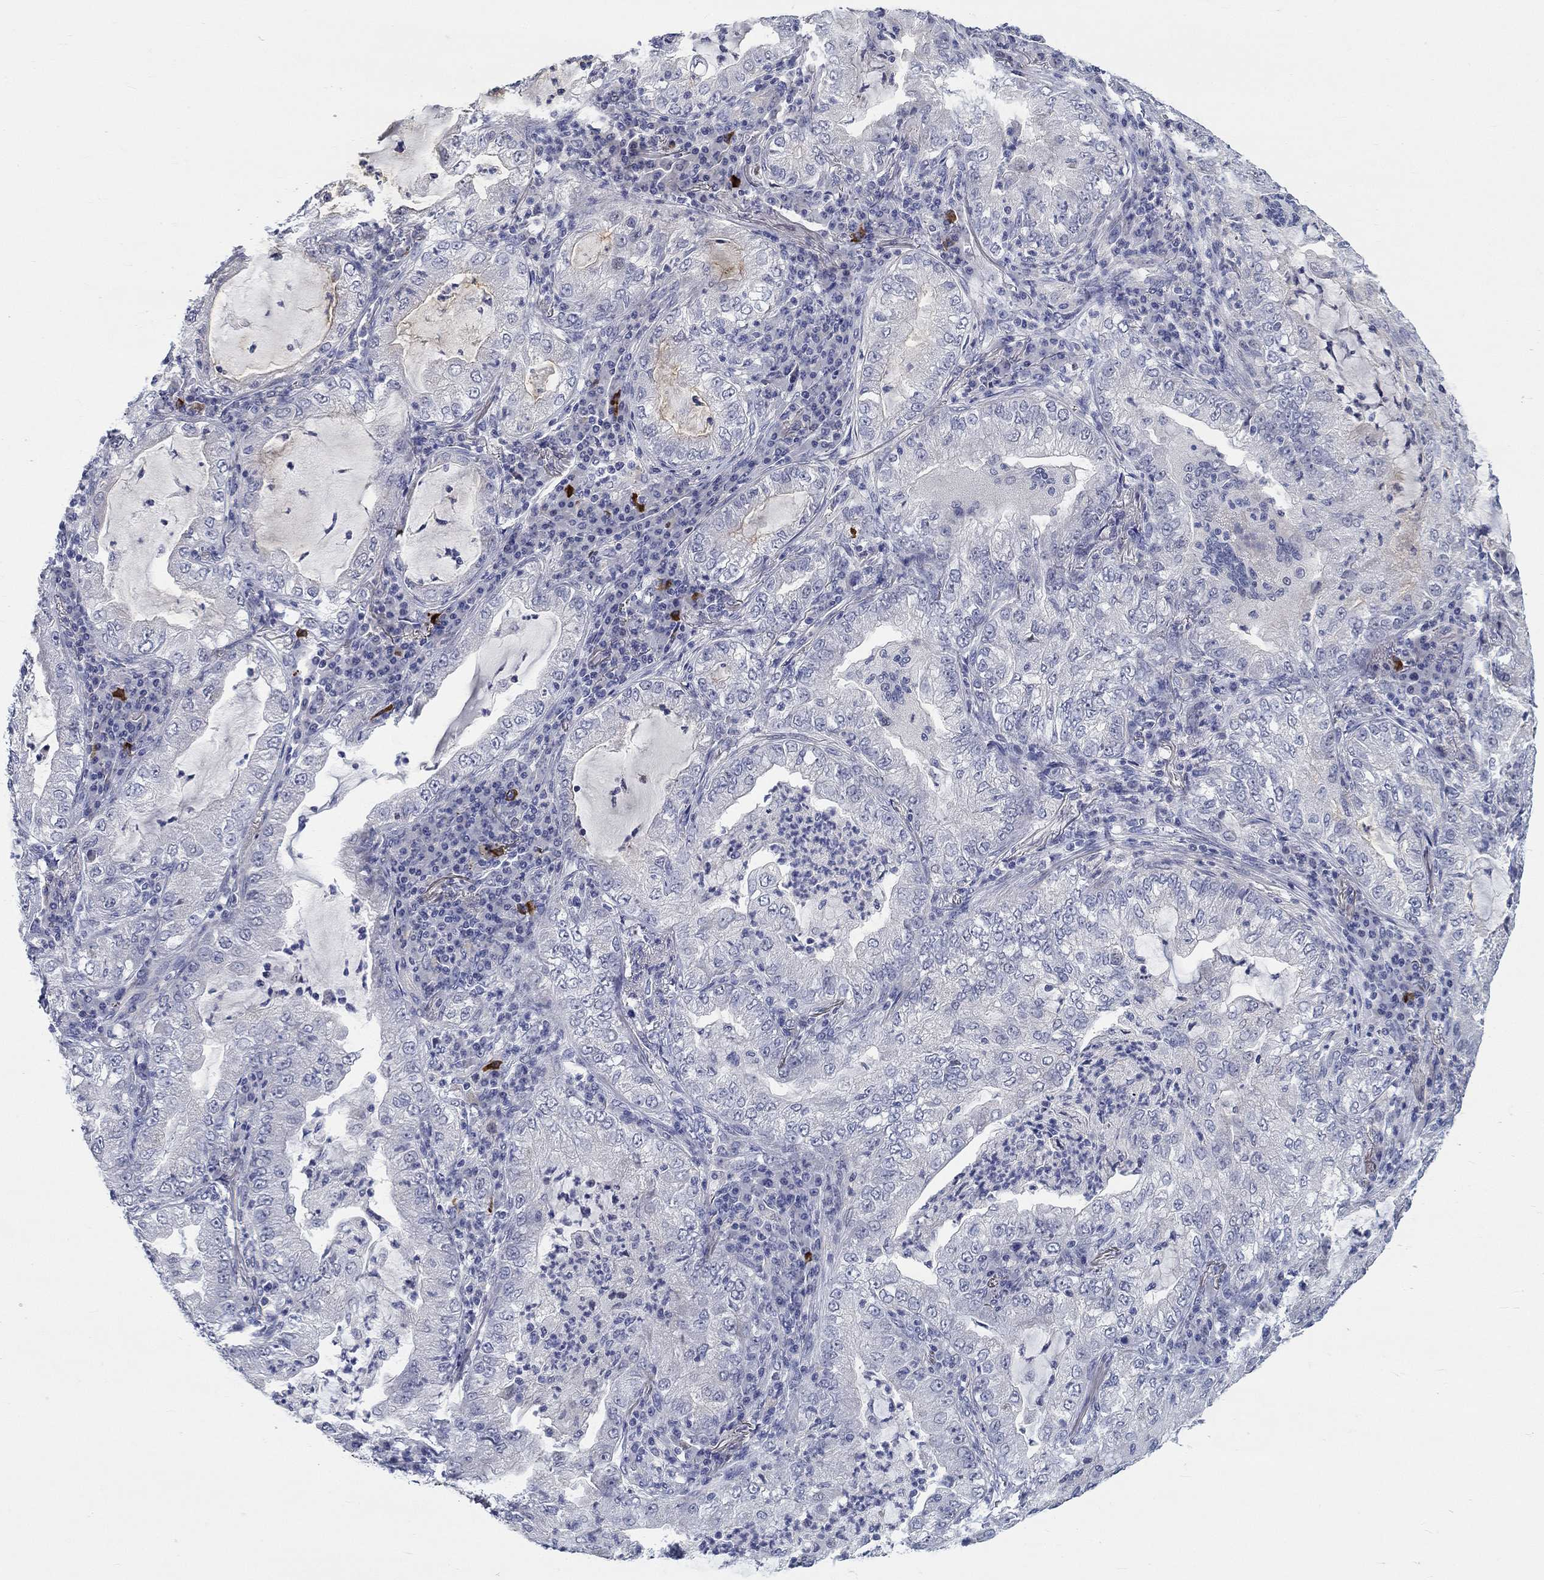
{"staining": {"intensity": "weak", "quantity": "<25%", "location": "cytoplasmic/membranous"}, "tissue": "lung cancer", "cell_type": "Tumor cells", "image_type": "cancer", "snomed": [{"axis": "morphology", "description": "Adenocarcinoma, NOS"}, {"axis": "topography", "description": "Lung"}], "caption": "DAB immunohistochemical staining of adenocarcinoma (lung) shows no significant expression in tumor cells.", "gene": "SMIM18", "patient": {"sex": "female", "age": 73}}